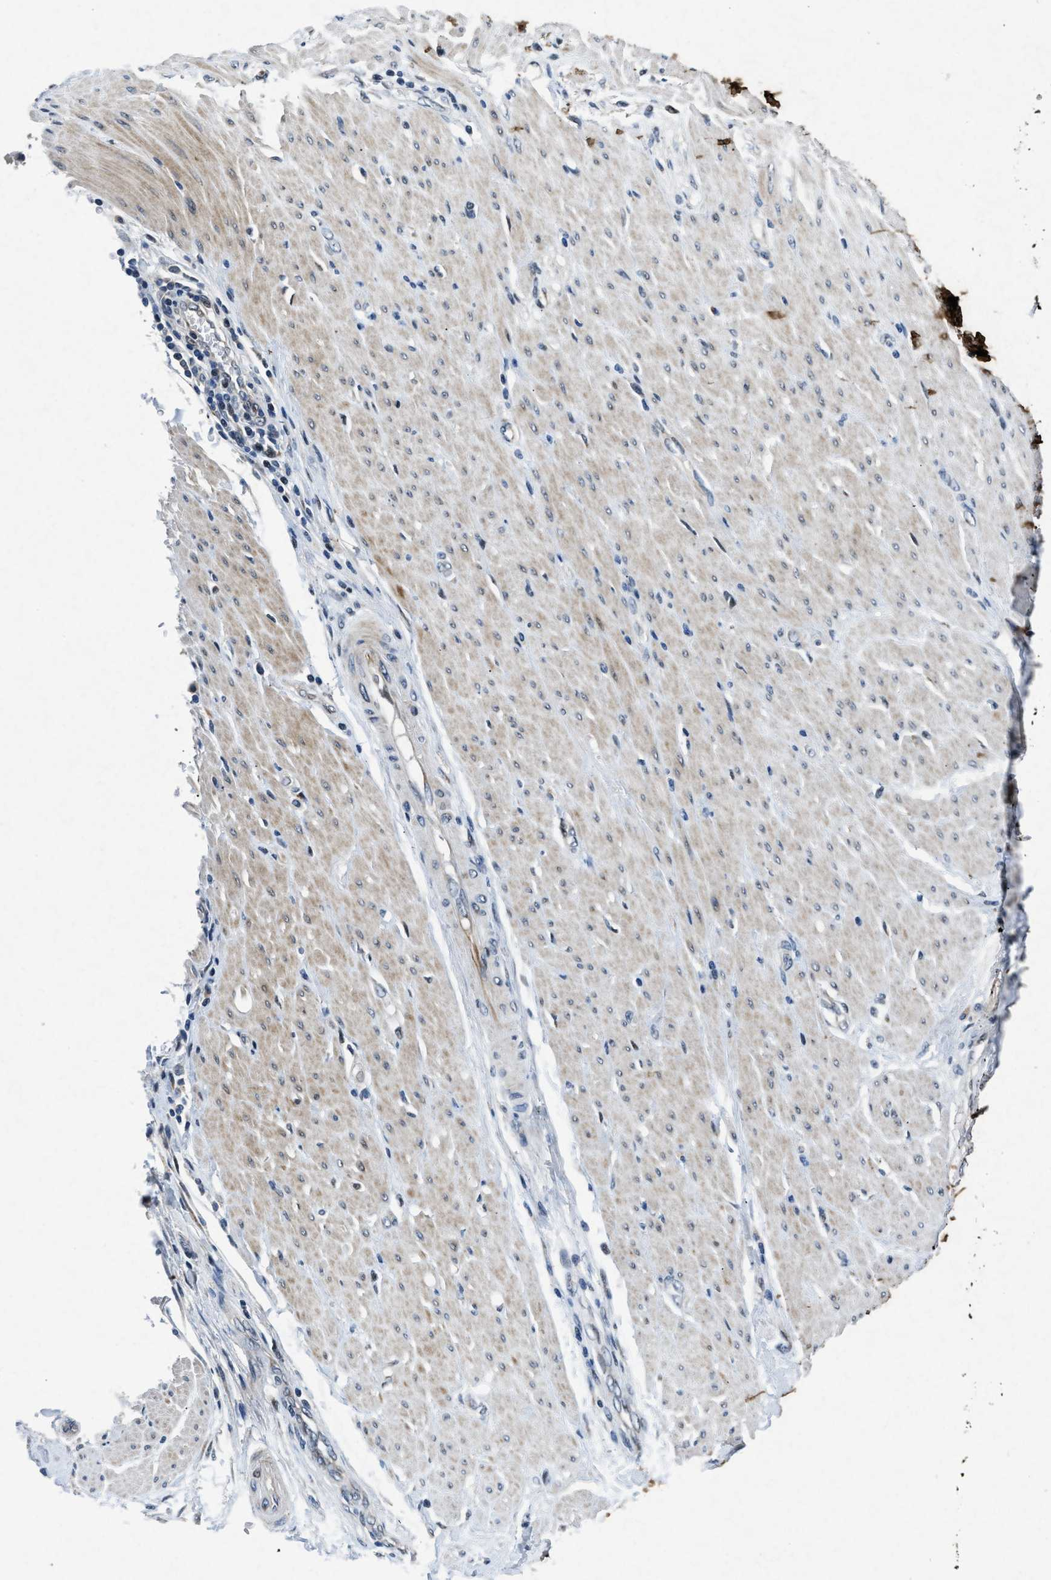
{"staining": {"intensity": "negative", "quantity": "none", "location": "none"}, "tissue": "adipose tissue", "cell_type": "Adipocytes", "image_type": "normal", "snomed": [{"axis": "morphology", "description": "Normal tissue, NOS"}, {"axis": "morphology", "description": "Adenocarcinoma, NOS"}, {"axis": "topography", "description": "Duodenum"}, {"axis": "topography", "description": "Peripheral nerve tissue"}], "caption": "Micrograph shows no protein positivity in adipocytes of unremarkable adipose tissue. (DAB immunohistochemistry (IHC), high magnification).", "gene": "PHLDA1", "patient": {"sex": "female", "age": 60}}